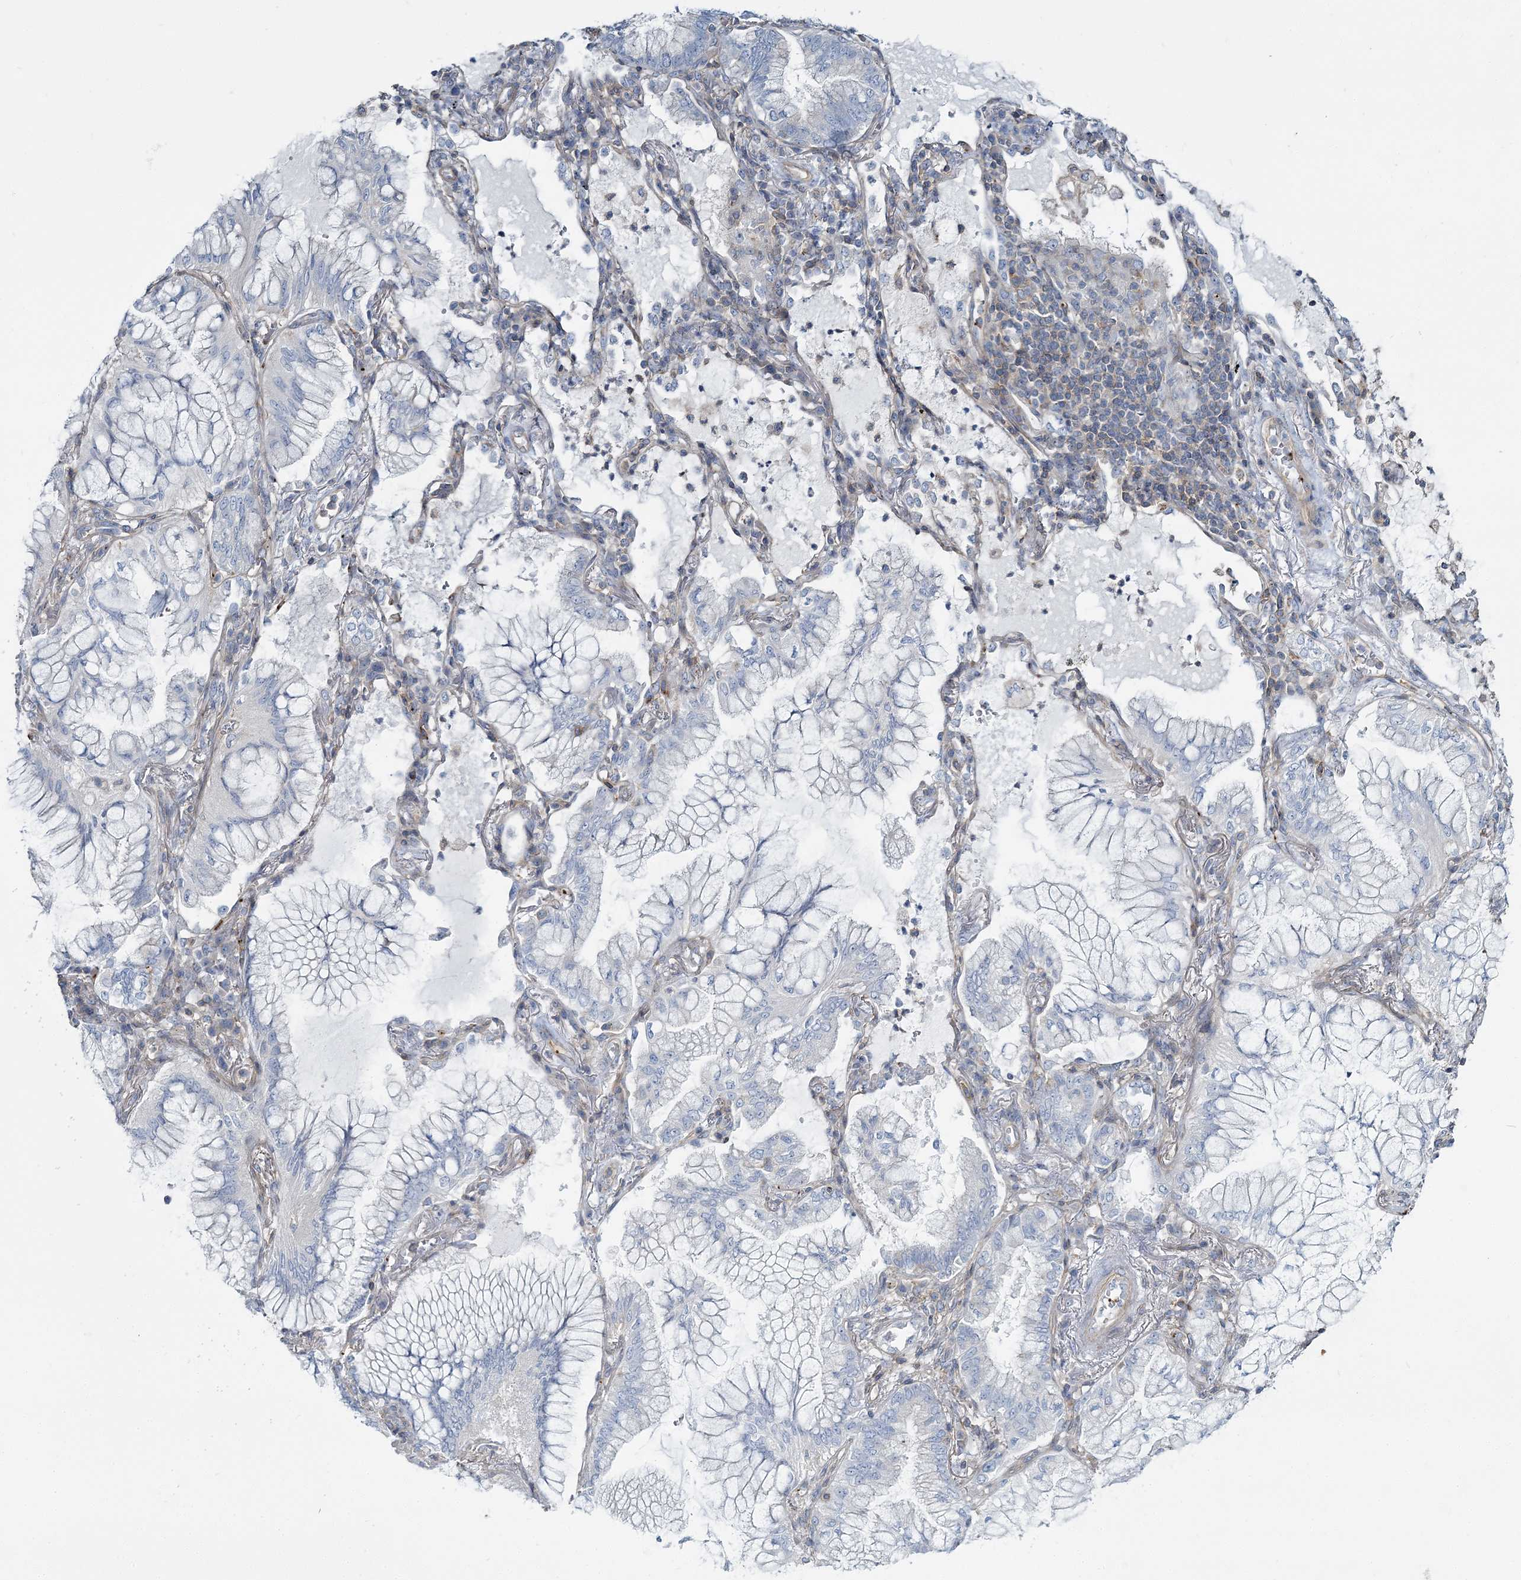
{"staining": {"intensity": "negative", "quantity": "none", "location": "none"}, "tissue": "lung cancer", "cell_type": "Tumor cells", "image_type": "cancer", "snomed": [{"axis": "morphology", "description": "Adenocarcinoma, NOS"}, {"axis": "topography", "description": "Lung"}], "caption": "This is a photomicrograph of IHC staining of lung cancer (adenocarcinoma), which shows no positivity in tumor cells.", "gene": "CUEDC2", "patient": {"sex": "female", "age": 70}}